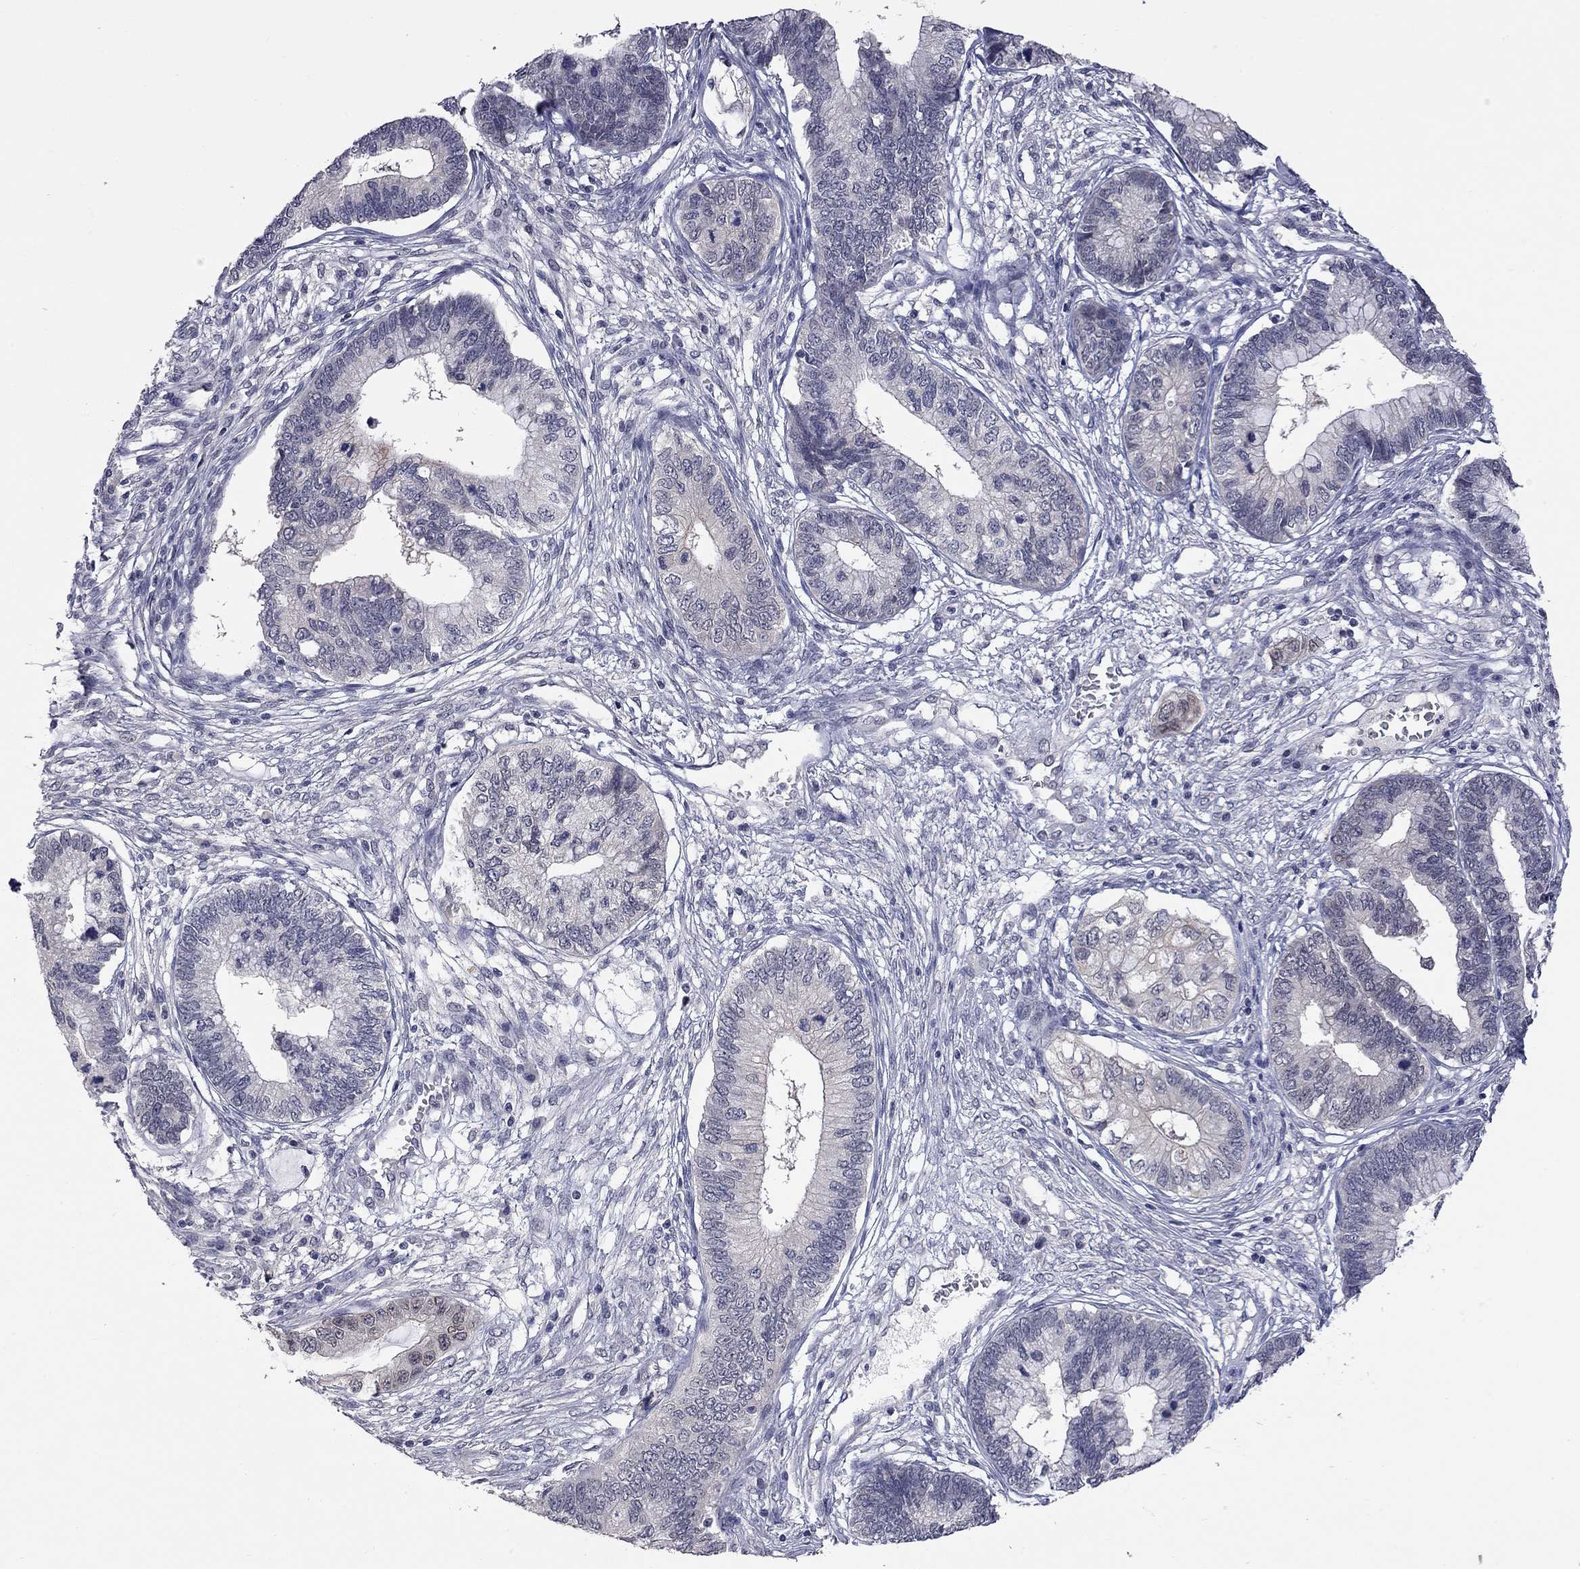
{"staining": {"intensity": "moderate", "quantity": "<25%", "location": "cytoplasmic/membranous"}, "tissue": "cervical cancer", "cell_type": "Tumor cells", "image_type": "cancer", "snomed": [{"axis": "morphology", "description": "Adenocarcinoma, NOS"}, {"axis": "topography", "description": "Cervix"}], "caption": "Adenocarcinoma (cervical) stained with immunohistochemistry (IHC) exhibits moderate cytoplasmic/membranous staining in approximately <25% of tumor cells.", "gene": "FABP12", "patient": {"sex": "female", "age": 44}}